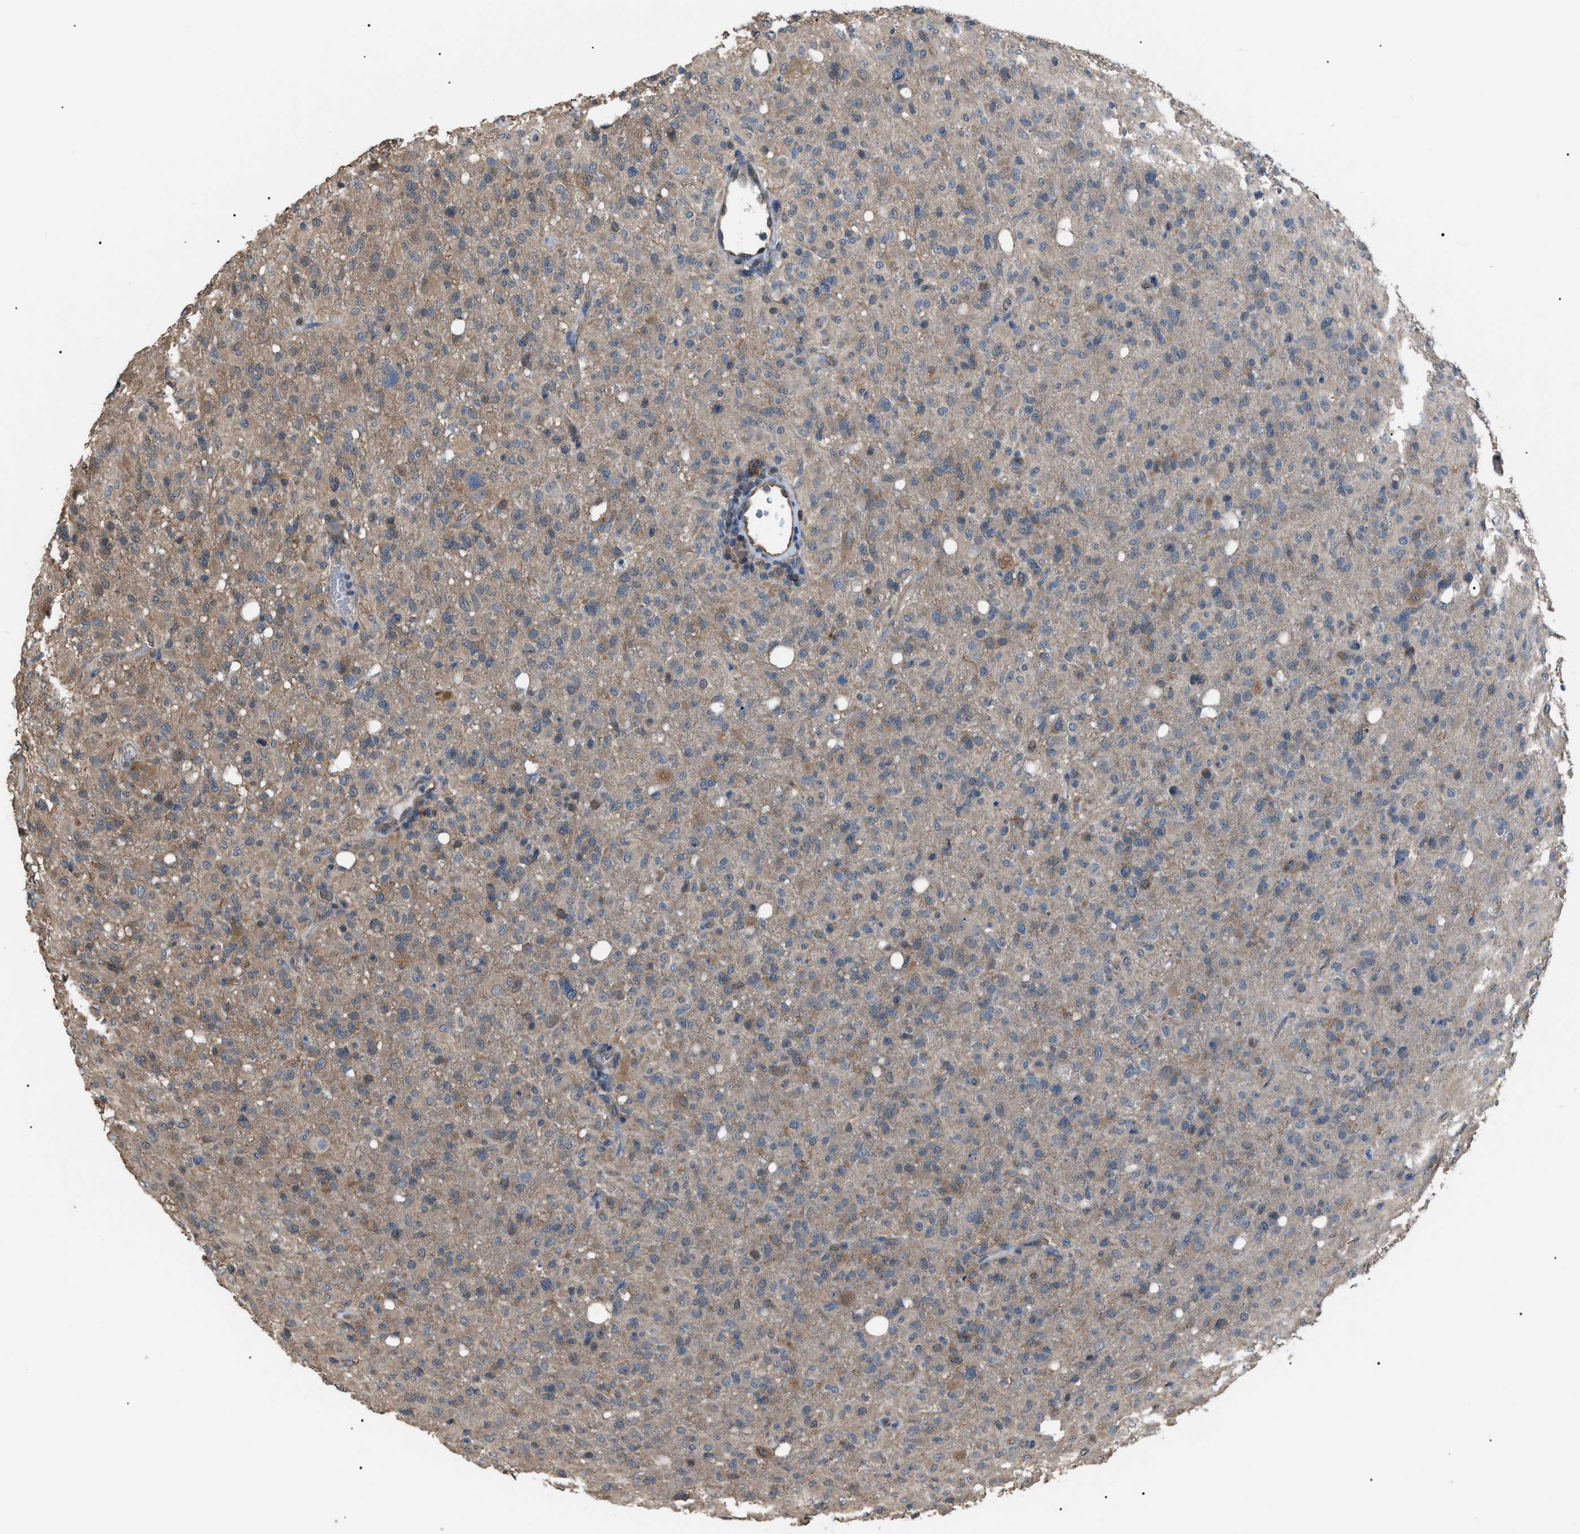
{"staining": {"intensity": "weak", "quantity": "<25%", "location": "cytoplasmic/membranous"}, "tissue": "glioma", "cell_type": "Tumor cells", "image_type": "cancer", "snomed": [{"axis": "morphology", "description": "Glioma, malignant, High grade"}, {"axis": "topography", "description": "Brain"}], "caption": "This is a histopathology image of immunohistochemistry staining of glioma, which shows no expression in tumor cells.", "gene": "PDCD5", "patient": {"sex": "female", "age": 57}}